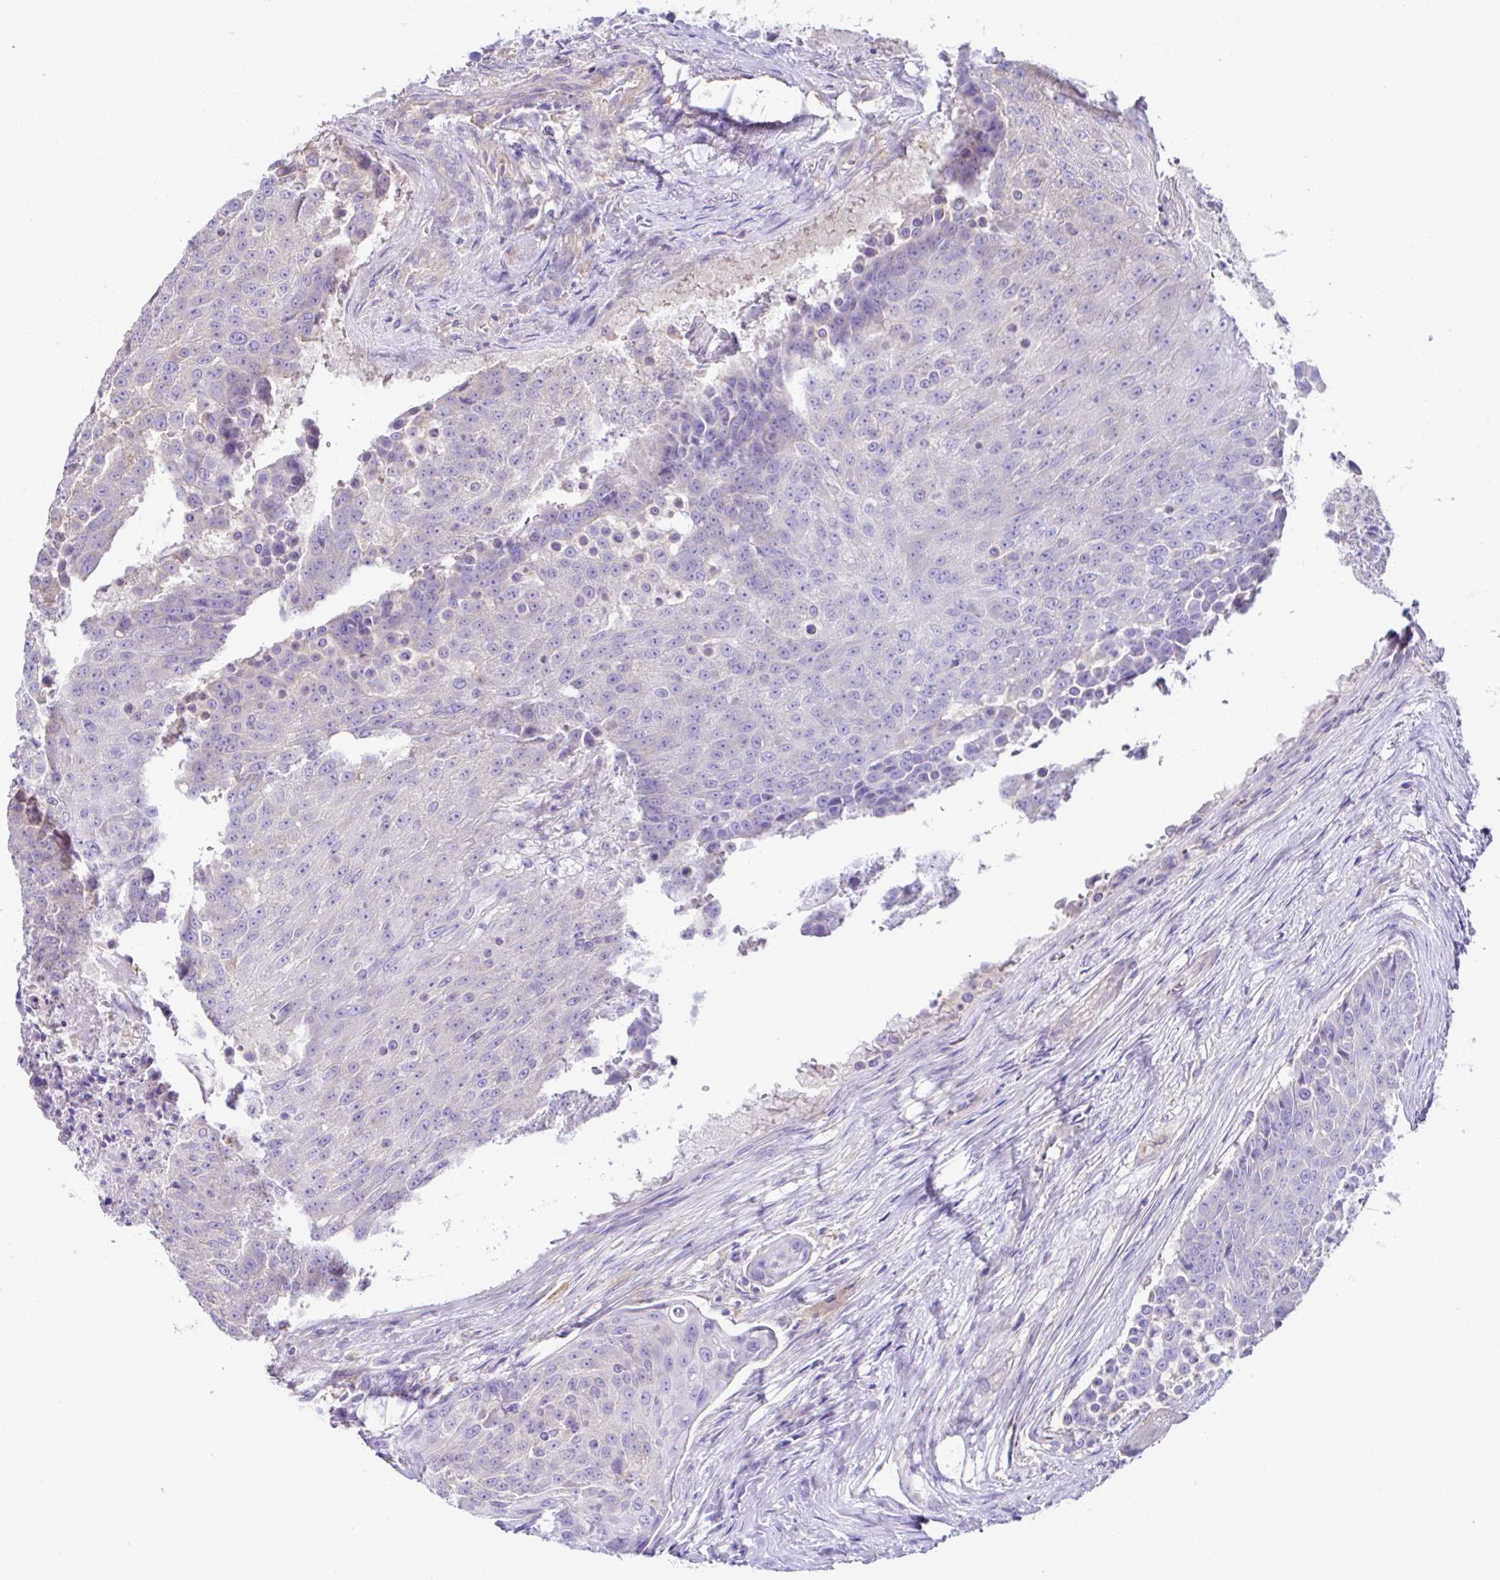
{"staining": {"intensity": "negative", "quantity": "none", "location": "none"}, "tissue": "urothelial cancer", "cell_type": "Tumor cells", "image_type": "cancer", "snomed": [{"axis": "morphology", "description": "Urothelial carcinoma, High grade"}, {"axis": "topography", "description": "Urinary bladder"}], "caption": "Human high-grade urothelial carcinoma stained for a protein using immunohistochemistry (IHC) reveals no expression in tumor cells.", "gene": "OR4P4", "patient": {"sex": "female", "age": 63}}